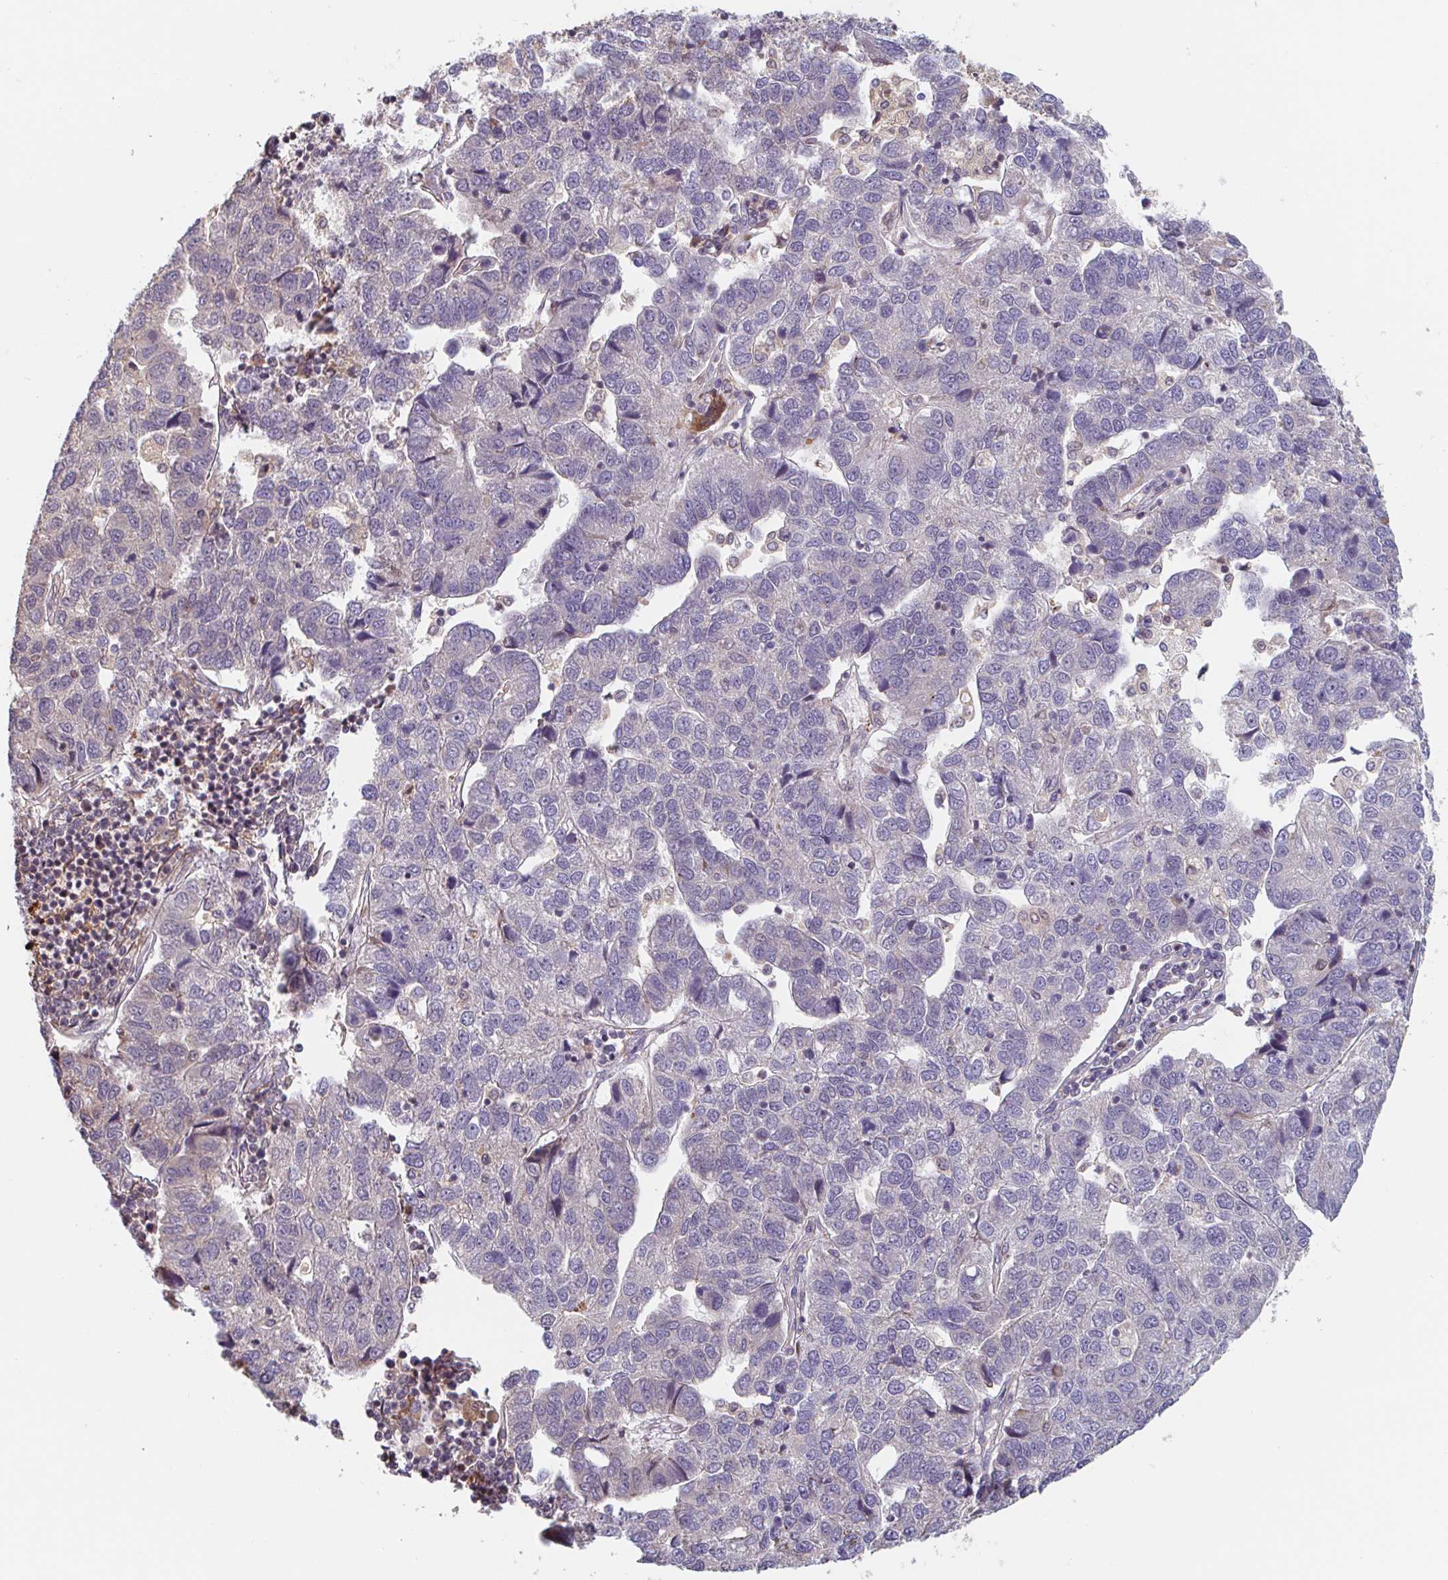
{"staining": {"intensity": "negative", "quantity": "none", "location": "none"}, "tissue": "pancreatic cancer", "cell_type": "Tumor cells", "image_type": "cancer", "snomed": [{"axis": "morphology", "description": "Adenocarcinoma, NOS"}, {"axis": "topography", "description": "Pancreas"}], "caption": "This is an immunohistochemistry micrograph of pancreatic cancer (adenocarcinoma). There is no expression in tumor cells.", "gene": "NUB1", "patient": {"sex": "female", "age": 61}}